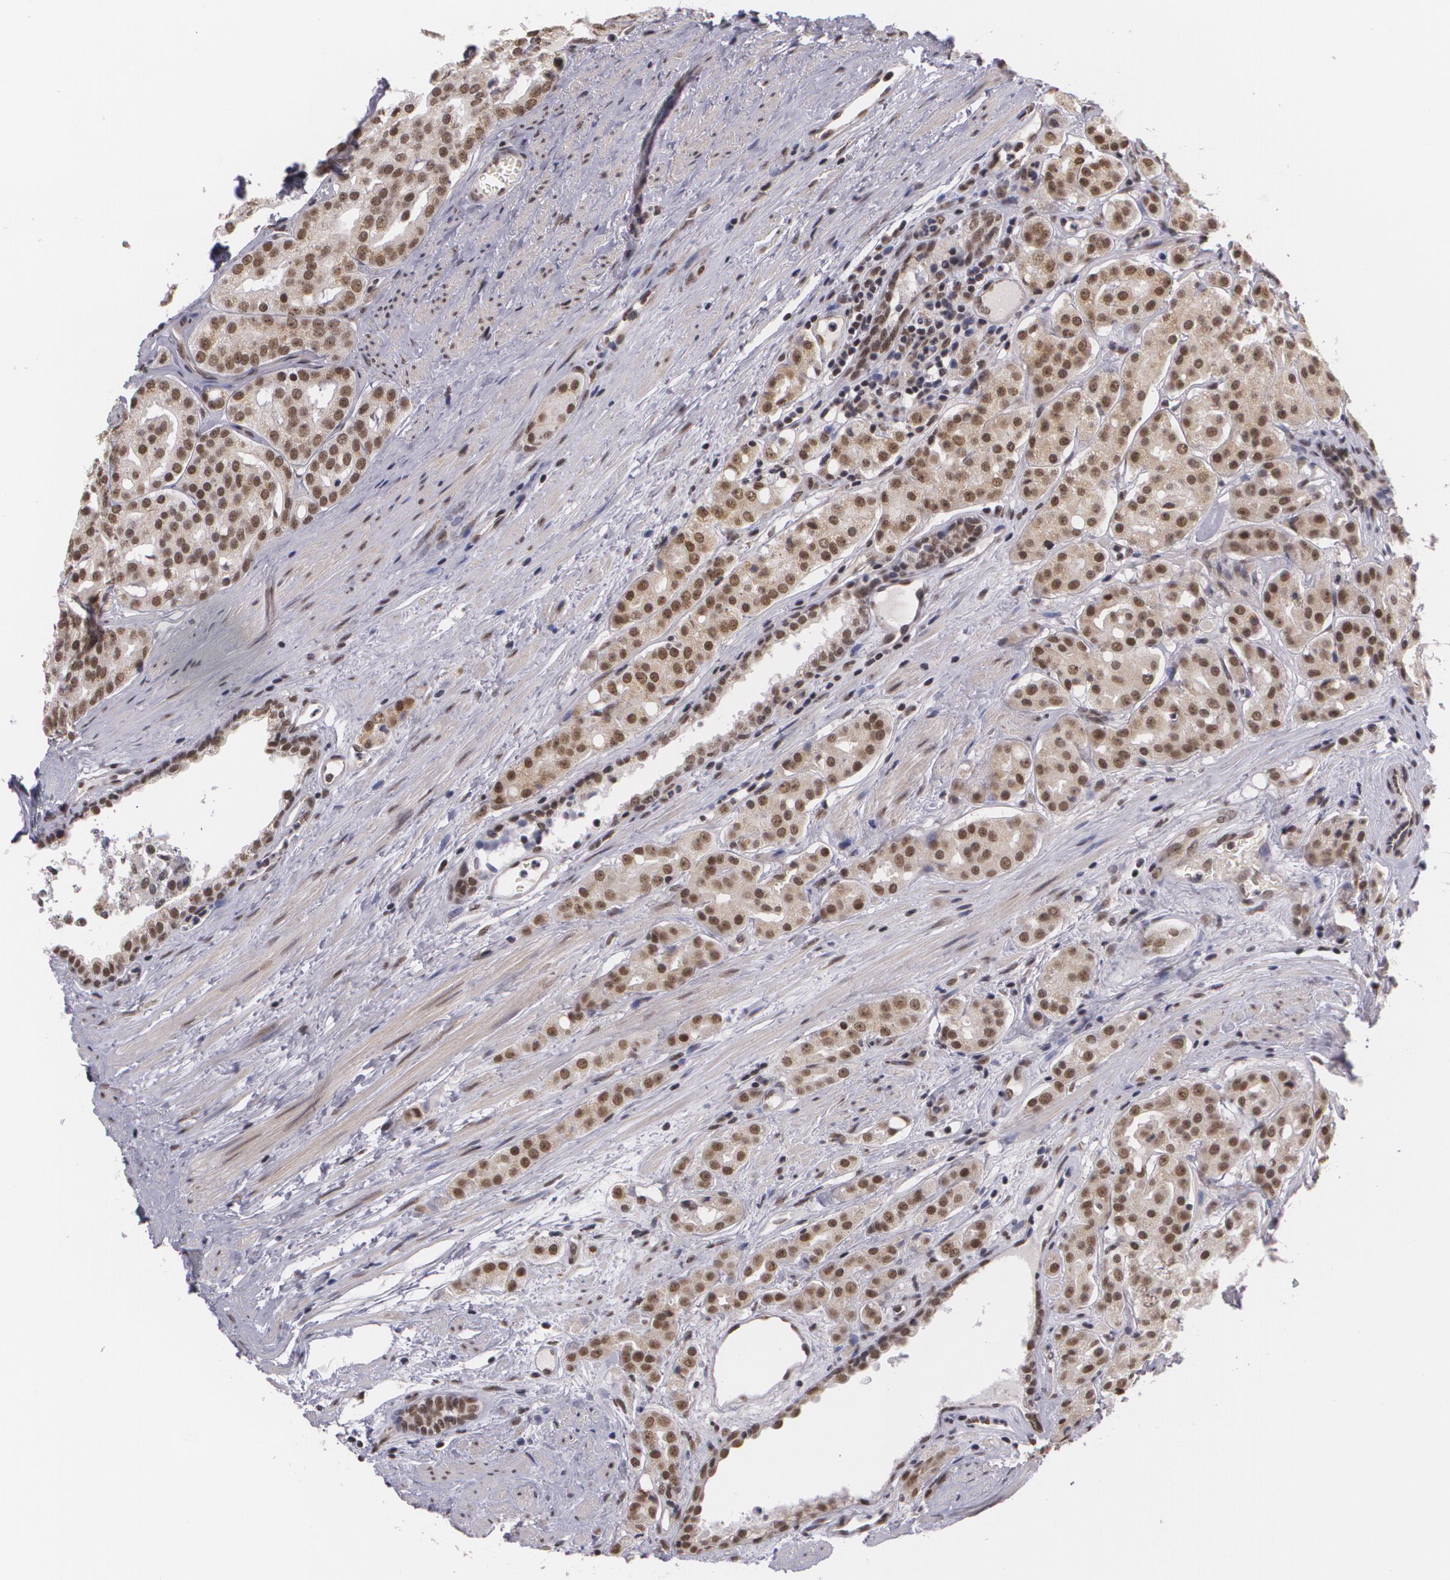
{"staining": {"intensity": "moderate", "quantity": ">75%", "location": "cytoplasmic/membranous,nuclear"}, "tissue": "prostate cancer", "cell_type": "Tumor cells", "image_type": "cancer", "snomed": [{"axis": "morphology", "description": "Adenocarcinoma, High grade"}, {"axis": "topography", "description": "Prostate"}], "caption": "Tumor cells display medium levels of moderate cytoplasmic/membranous and nuclear staining in approximately >75% of cells in human prostate adenocarcinoma (high-grade).", "gene": "ALX1", "patient": {"sex": "male", "age": 64}}